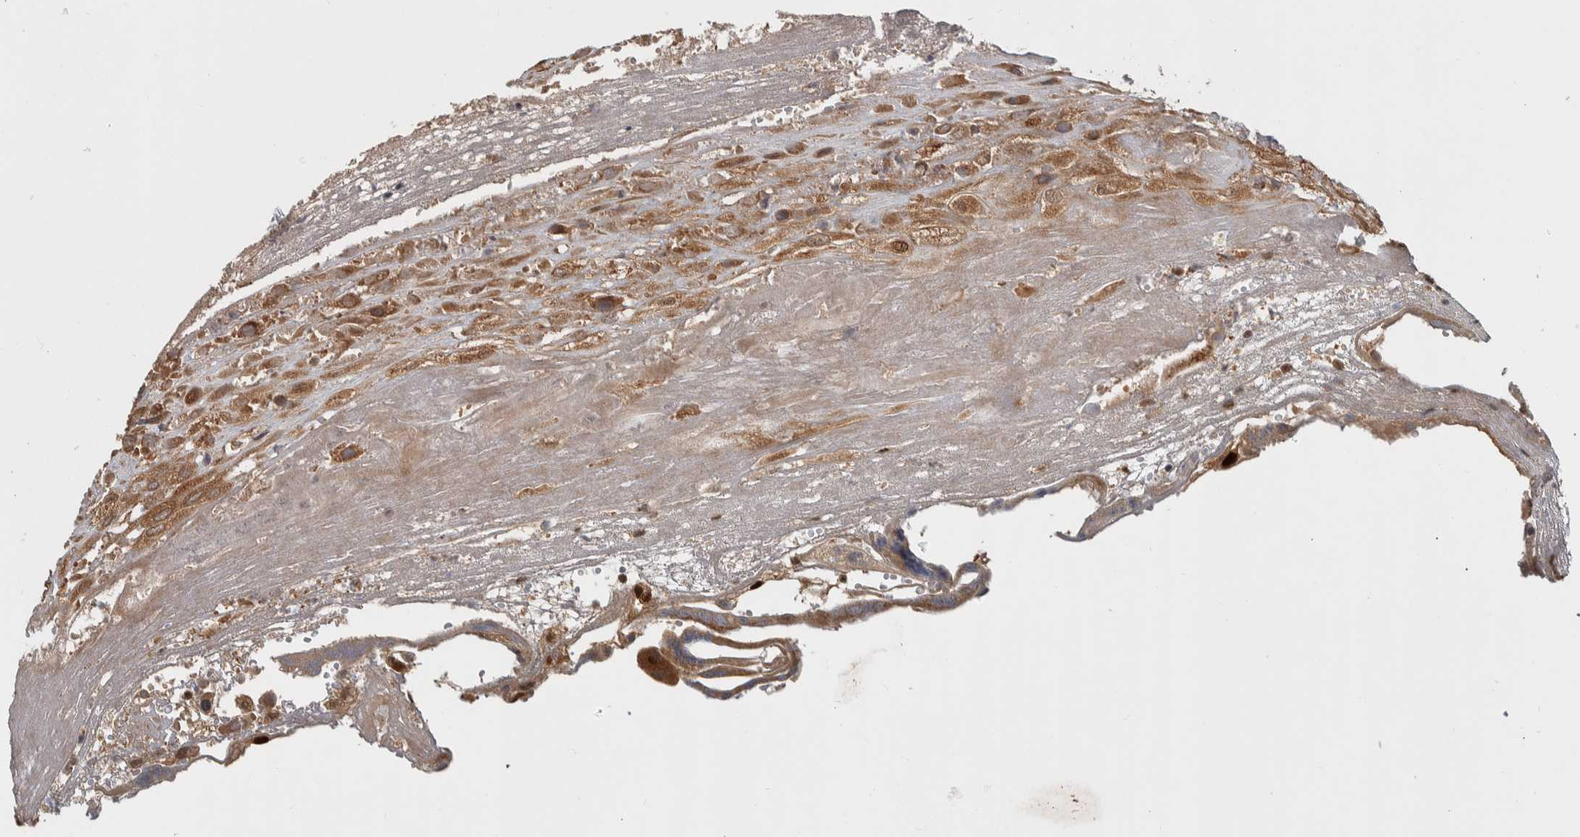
{"staining": {"intensity": "moderate", "quantity": ">75%", "location": "cytoplasmic/membranous"}, "tissue": "placenta", "cell_type": "Decidual cells", "image_type": "normal", "snomed": [{"axis": "morphology", "description": "Normal tissue, NOS"}, {"axis": "topography", "description": "Placenta"}], "caption": "A micrograph of human placenta stained for a protein reveals moderate cytoplasmic/membranous brown staining in decidual cells.", "gene": "RPS6KA4", "patient": {"sex": "female", "age": 18}}